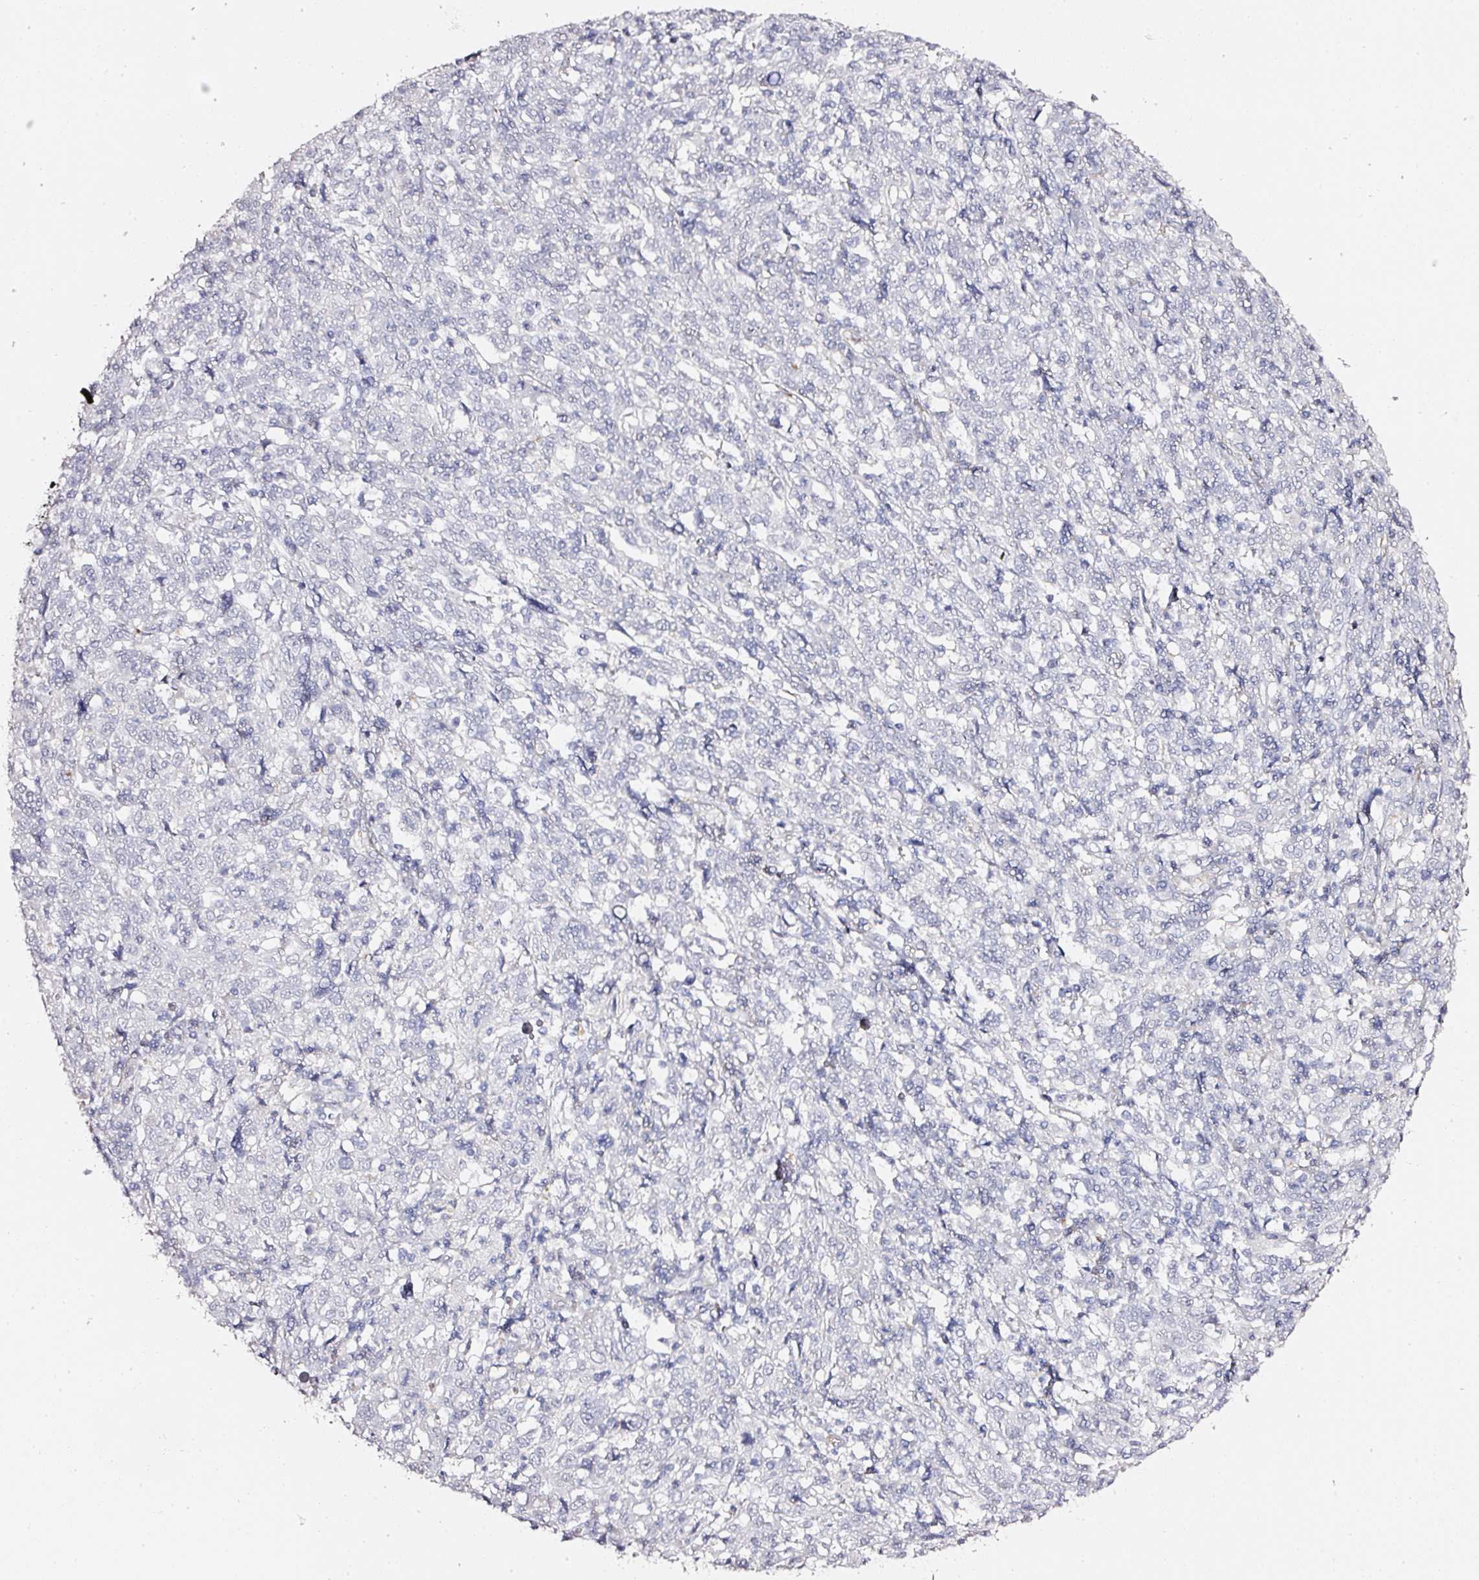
{"staining": {"intensity": "negative", "quantity": "none", "location": "none"}, "tissue": "cervical cancer", "cell_type": "Tumor cells", "image_type": "cancer", "snomed": [{"axis": "morphology", "description": "Squamous cell carcinoma, NOS"}, {"axis": "topography", "description": "Cervix"}], "caption": "Tumor cells show no significant expression in cervical cancer (squamous cell carcinoma).", "gene": "TOGARAM1", "patient": {"sex": "female", "age": 46}}